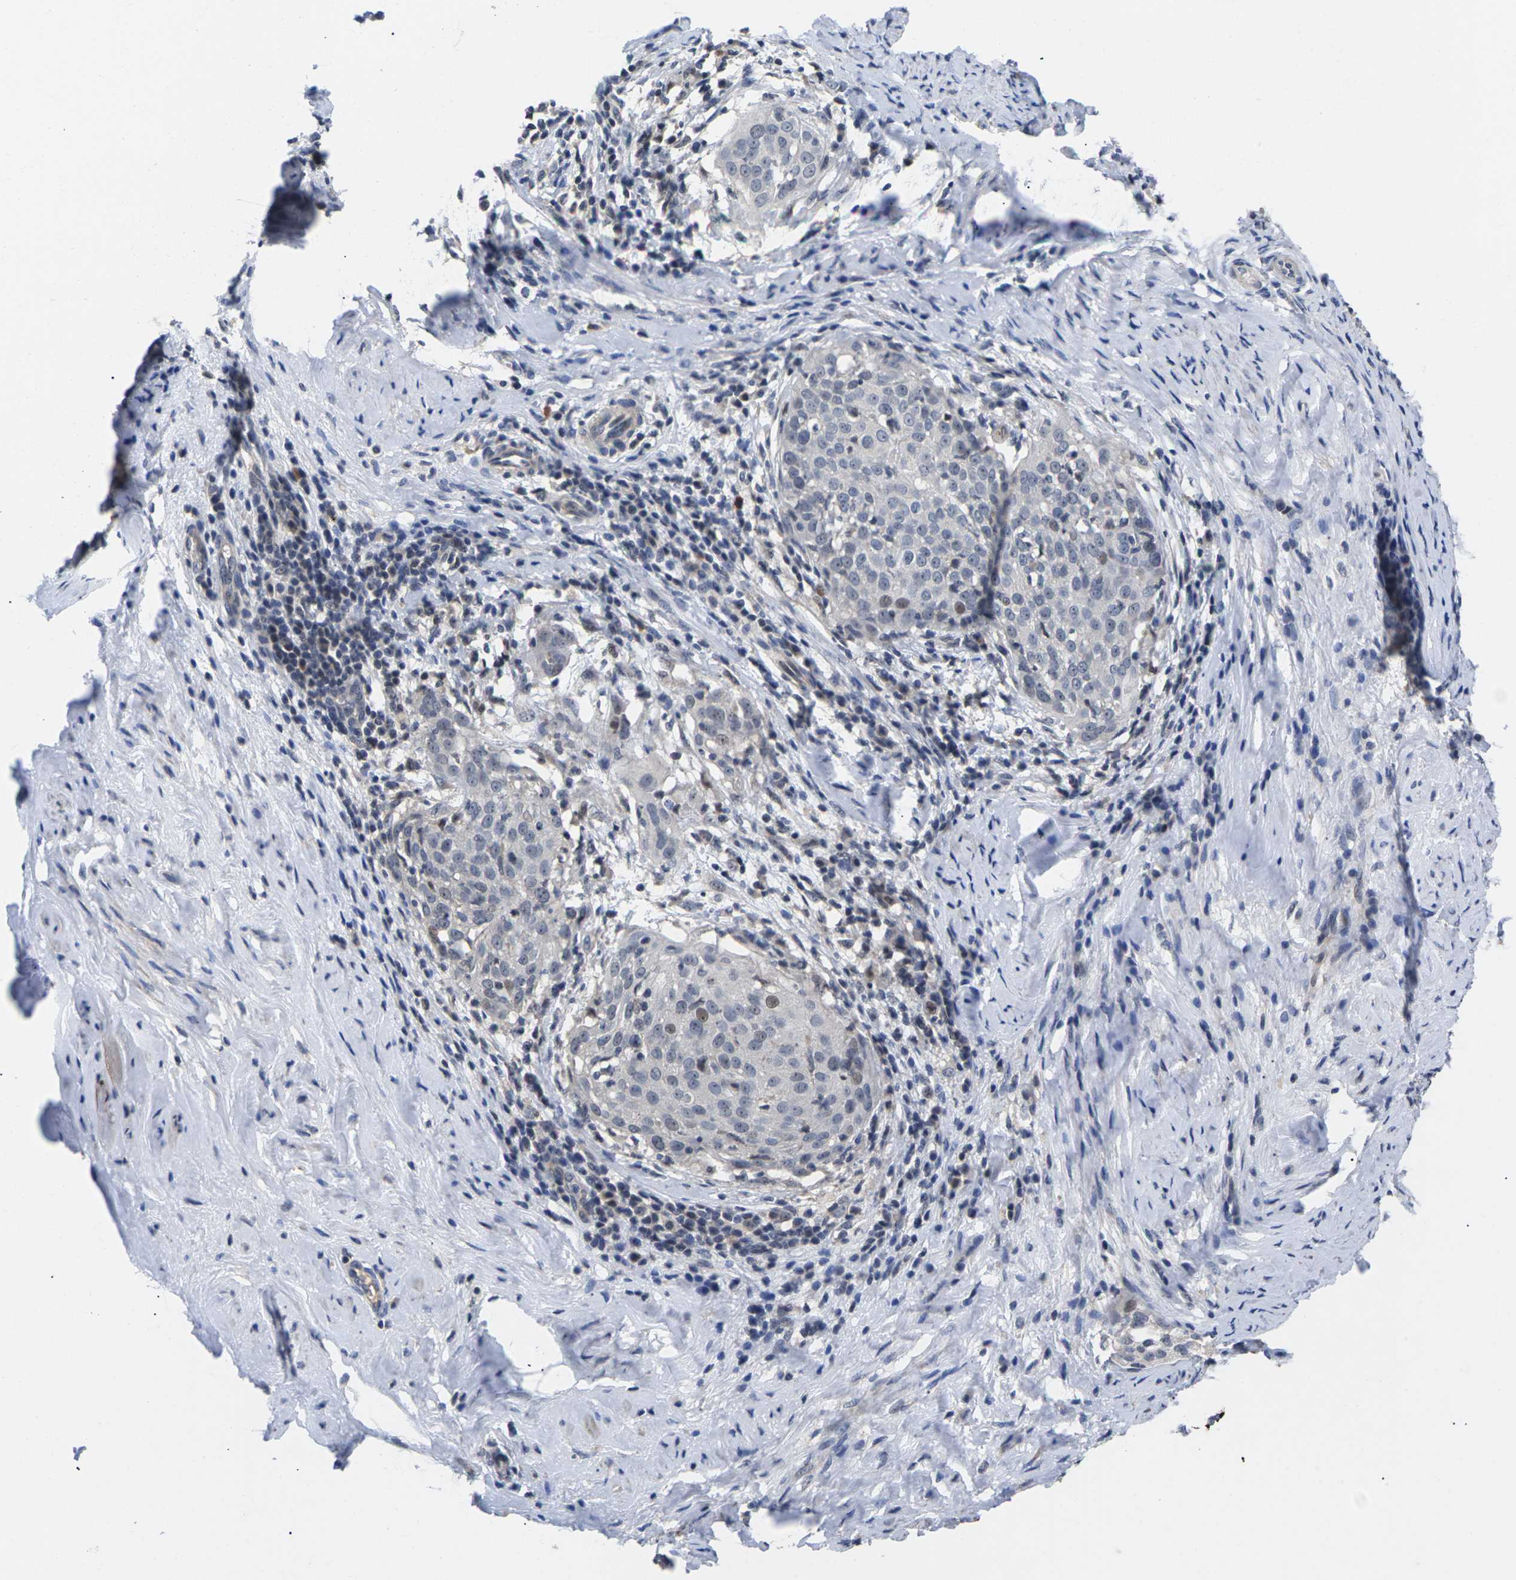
{"staining": {"intensity": "negative", "quantity": "none", "location": "none"}, "tissue": "cervical cancer", "cell_type": "Tumor cells", "image_type": "cancer", "snomed": [{"axis": "morphology", "description": "Squamous cell carcinoma, NOS"}, {"axis": "topography", "description": "Cervix"}], "caption": "This is an immunohistochemistry image of cervical cancer. There is no staining in tumor cells.", "gene": "ST6GAL2", "patient": {"sex": "female", "age": 51}}